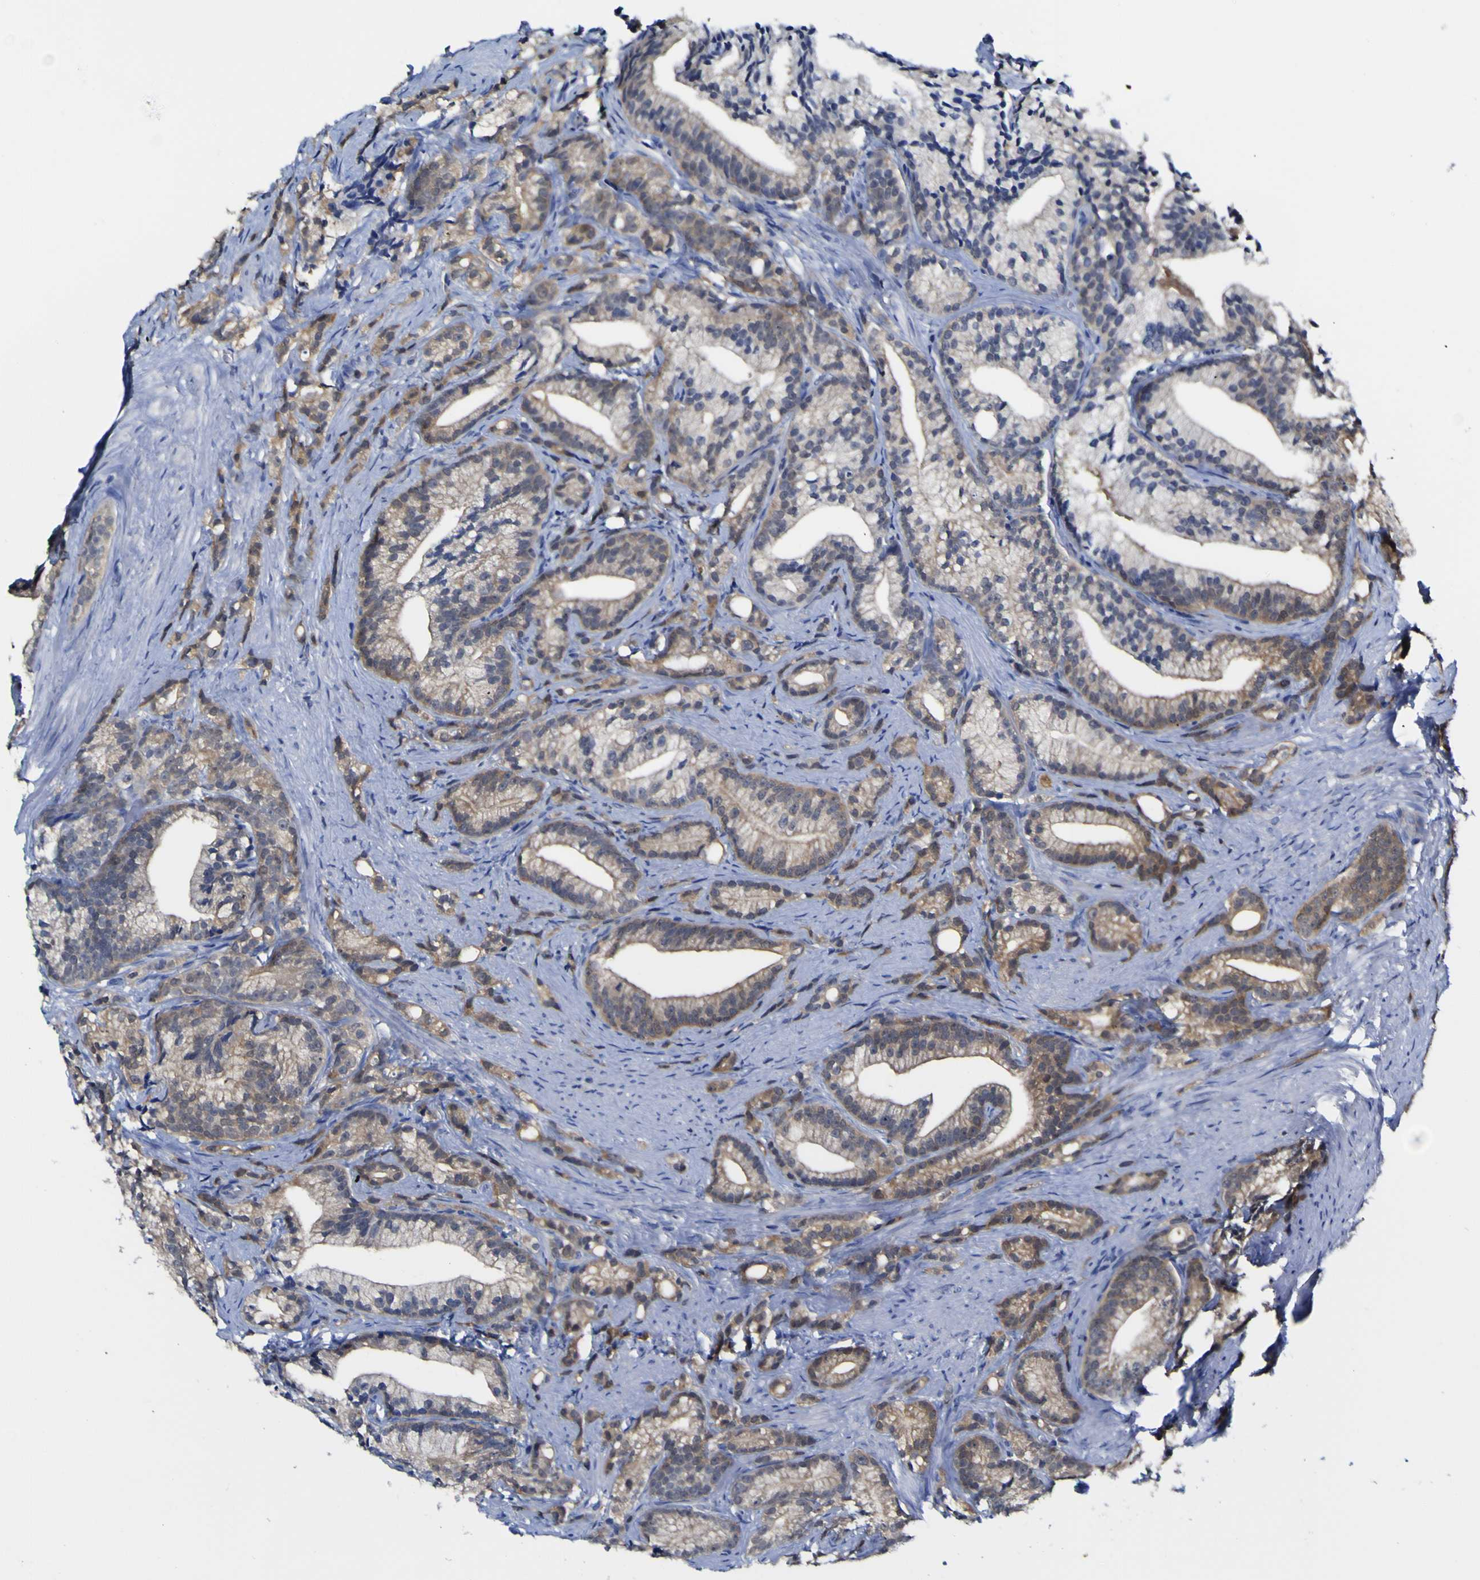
{"staining": {"intensity": "moderate", "quantity": "25%-75%", "location": "cytoplasmic/membranous"}, "tissue": "prostate cancer", "cell_type": "Tumor cells", "image_type": "cancer", "snomed": [{"axis": "morphology", "description": "Adenocarcinoma, Low grade"}, {"axis": "topography", "description": "Prostate"}], "caption": "Prostate cancer (low-grade adenocarcinoma) stained with a protein marker reveals moderate staining in tumor cells.", "gene": "CASP6", "patient": {"sex": "male", "age": 89}}